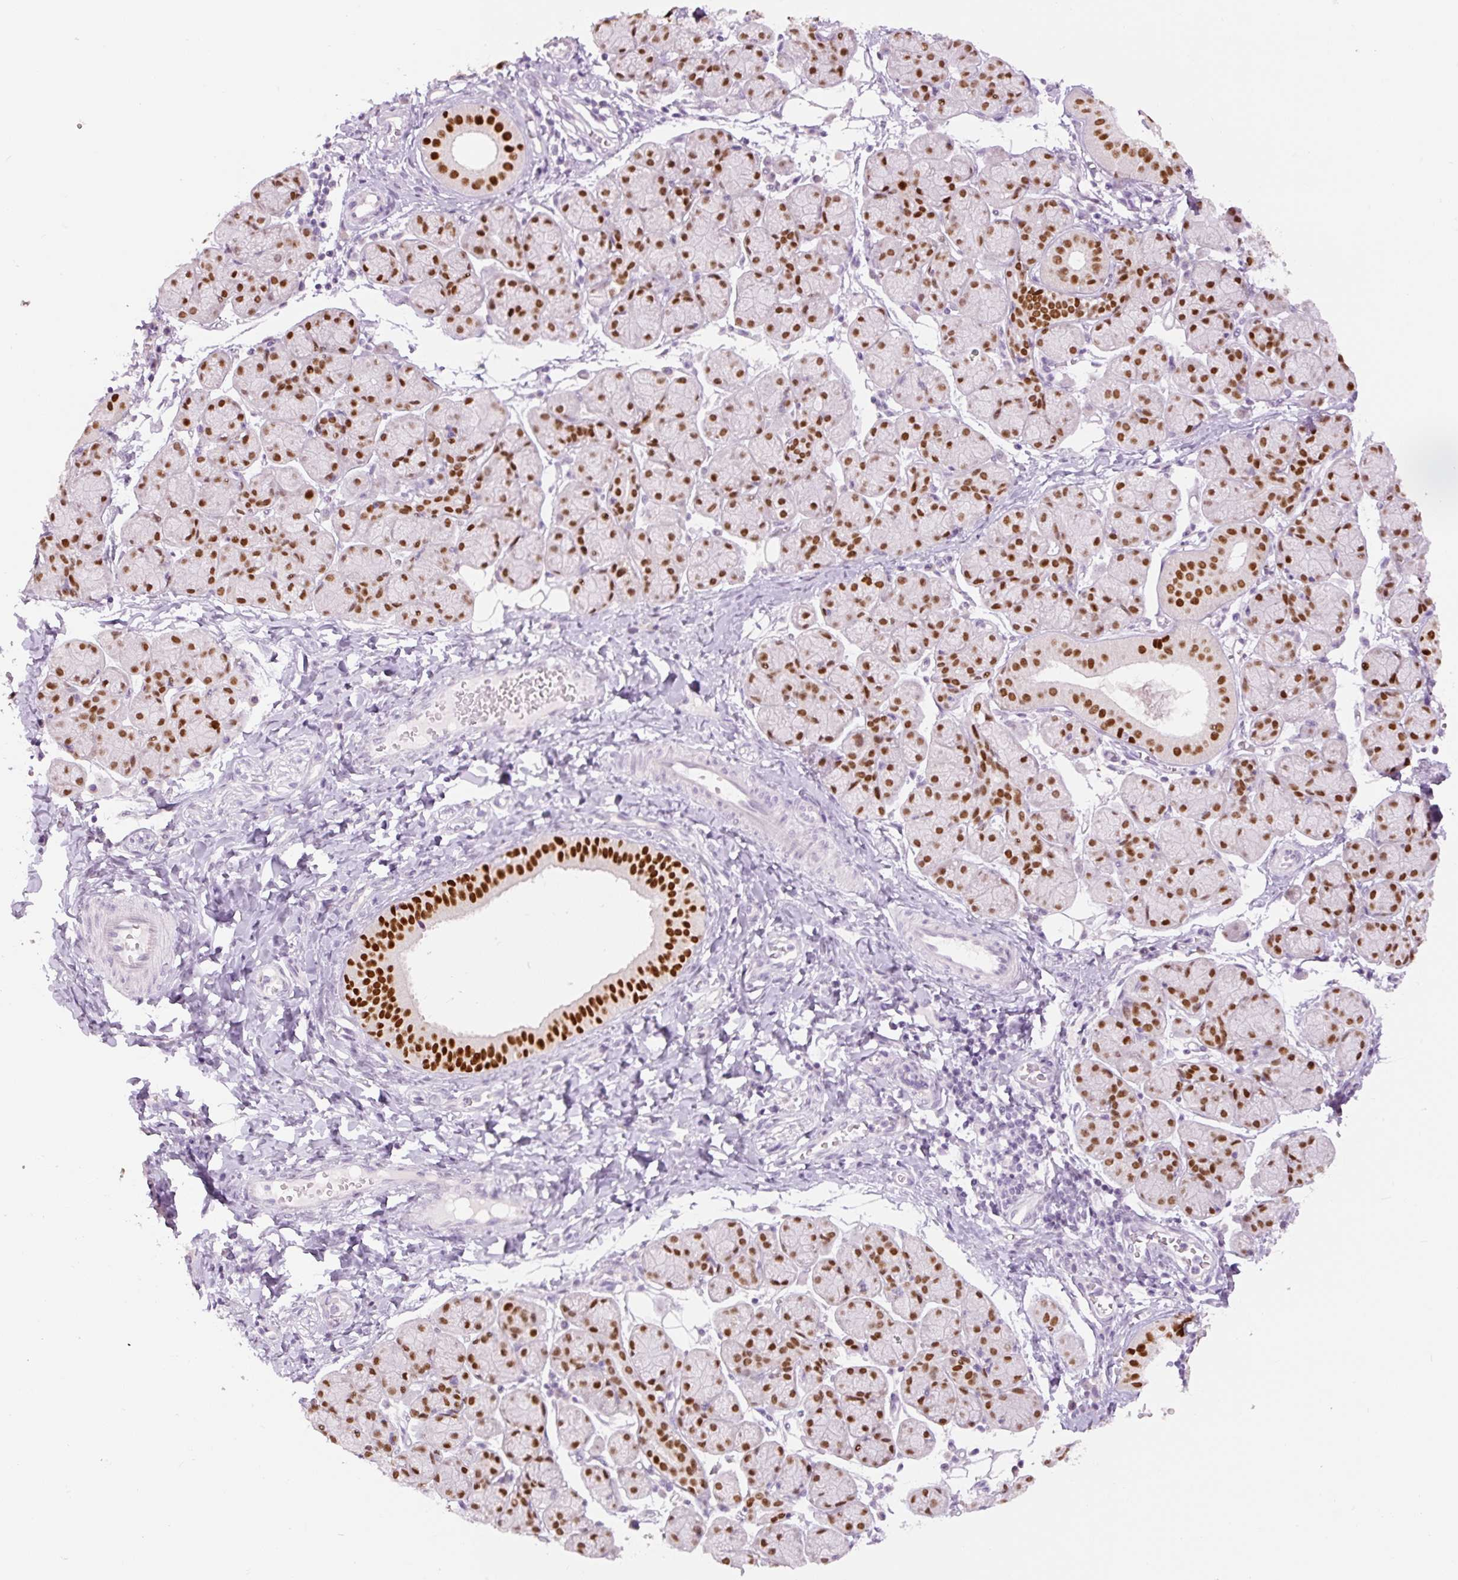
{"staining": {"intensity": "strong", "quantity": ">75%", "location": "nuclear"}, "tissue": "salivary gland", "cell_type": "Glandular cells", "image_type": "normal", "snomed": [{"axis": "morphology", "description": "Normal tissue, NOS"}, {"axis": "morphology", "description": "Inflammation, NOS"}, {"axis": "topography", "description": "Lymph node"}, {"axis": "topography", "description": "Salivary gland"}], "caption": "Benign salivary gland was stained to show a protein in brown. There is high levels of strong nuclear expression in about >75% of glandular cells. Using DAB (brown) and hematoxylin (blue) stains, captured at high magnification using brightfield microscopy.", "gene": "SIX1", "patient": {"sex": "male", "age": 3}}